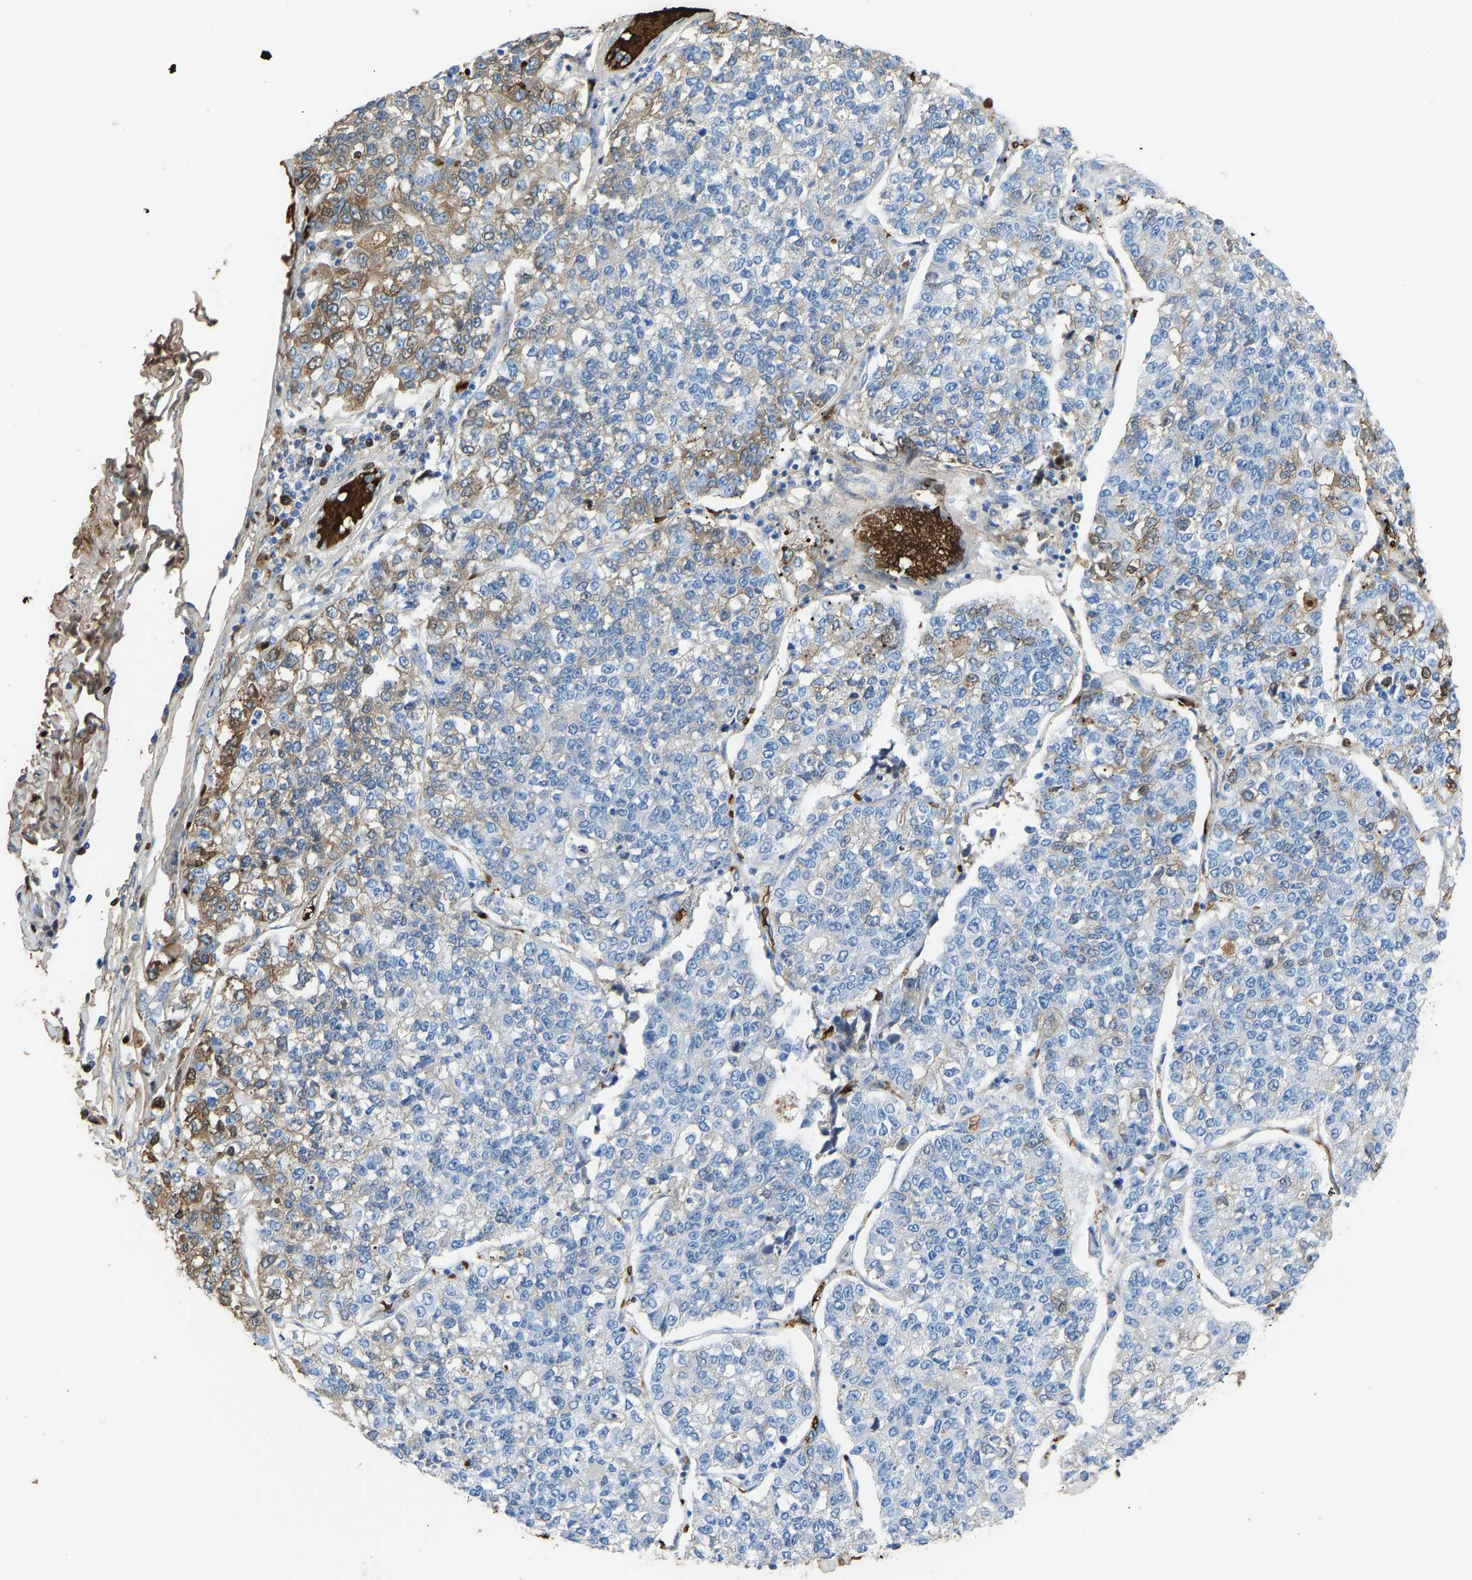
{"staining": {"intensity": "moderate", "quantity": "<25%", "location": "cytoplasmic/membranous"}, "tissue": "lung cancer", "cell_type": "Tumor cells", "image_type": "cancer", "snomed": [{"axis": "morphology", "description": "Adenocarcinoma, NOS"}, {"axis": "topography", "description": "Lung"}], "caption": "Brown immunohistochemical staining in lung adenocarcinoma displays moderate cytoplasmic/membranous staining in approximately <25% of tumor cells.", "gene": "PIGS", "patient": {"sex": "male", "age": 49}}